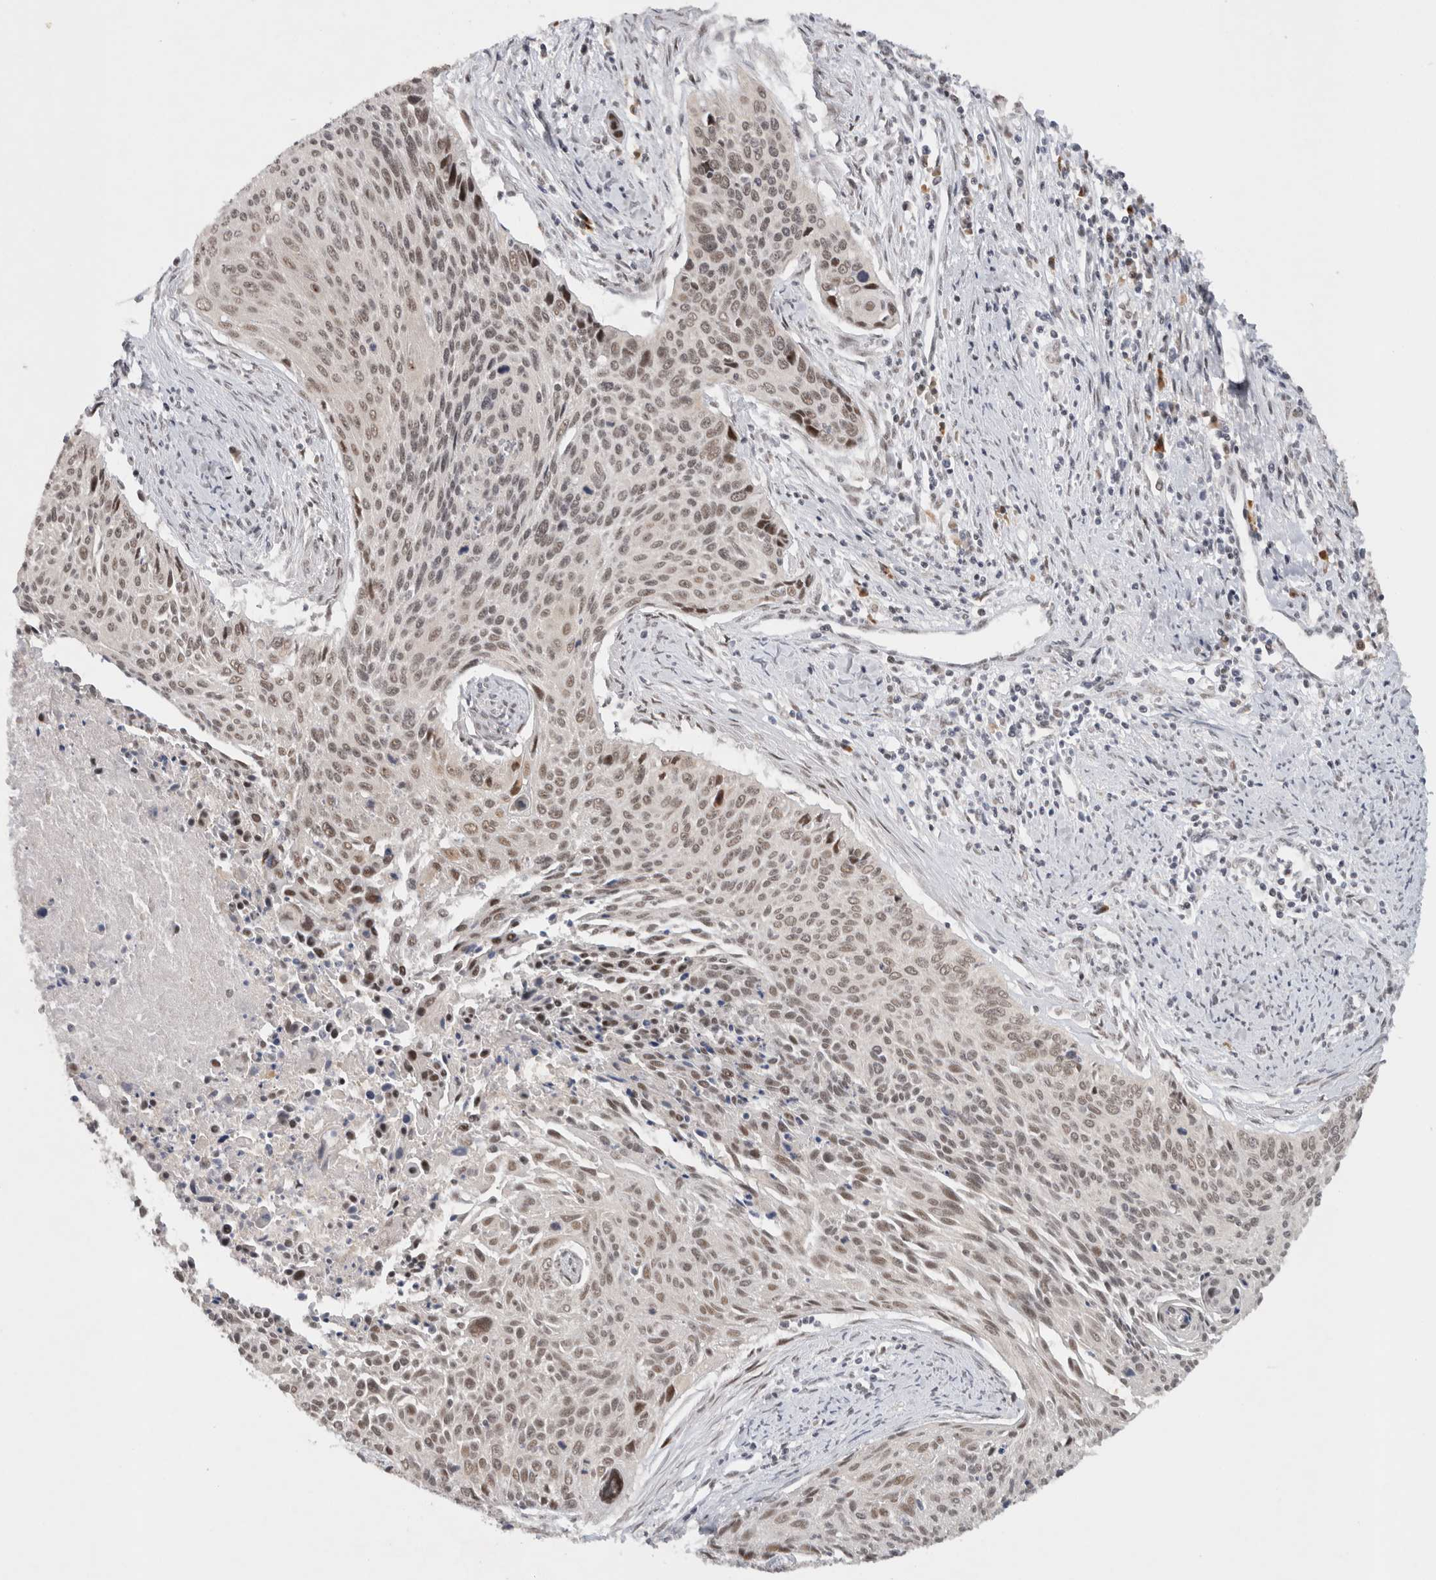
{"staining": {"intensity": "weak", "quantity": ">75%", "location": "nuclear"}, "tissue": "cervical cancer", "cell_type": "Tumor cells", "image_type": "cancer", "snomed": [{"axis": "morphology", "description": "Squamous cell carcinoma, NOS"}, {"axis": "topography", "description": "Cervix"}], "caption": "Protein analysis of squamous cell carcinoma (cervical) tissue shows weak nuclear staining in approximately >75% of tumor cells.", "gene": "HESX1", "patient": {"sex": "female", "age": 55}}